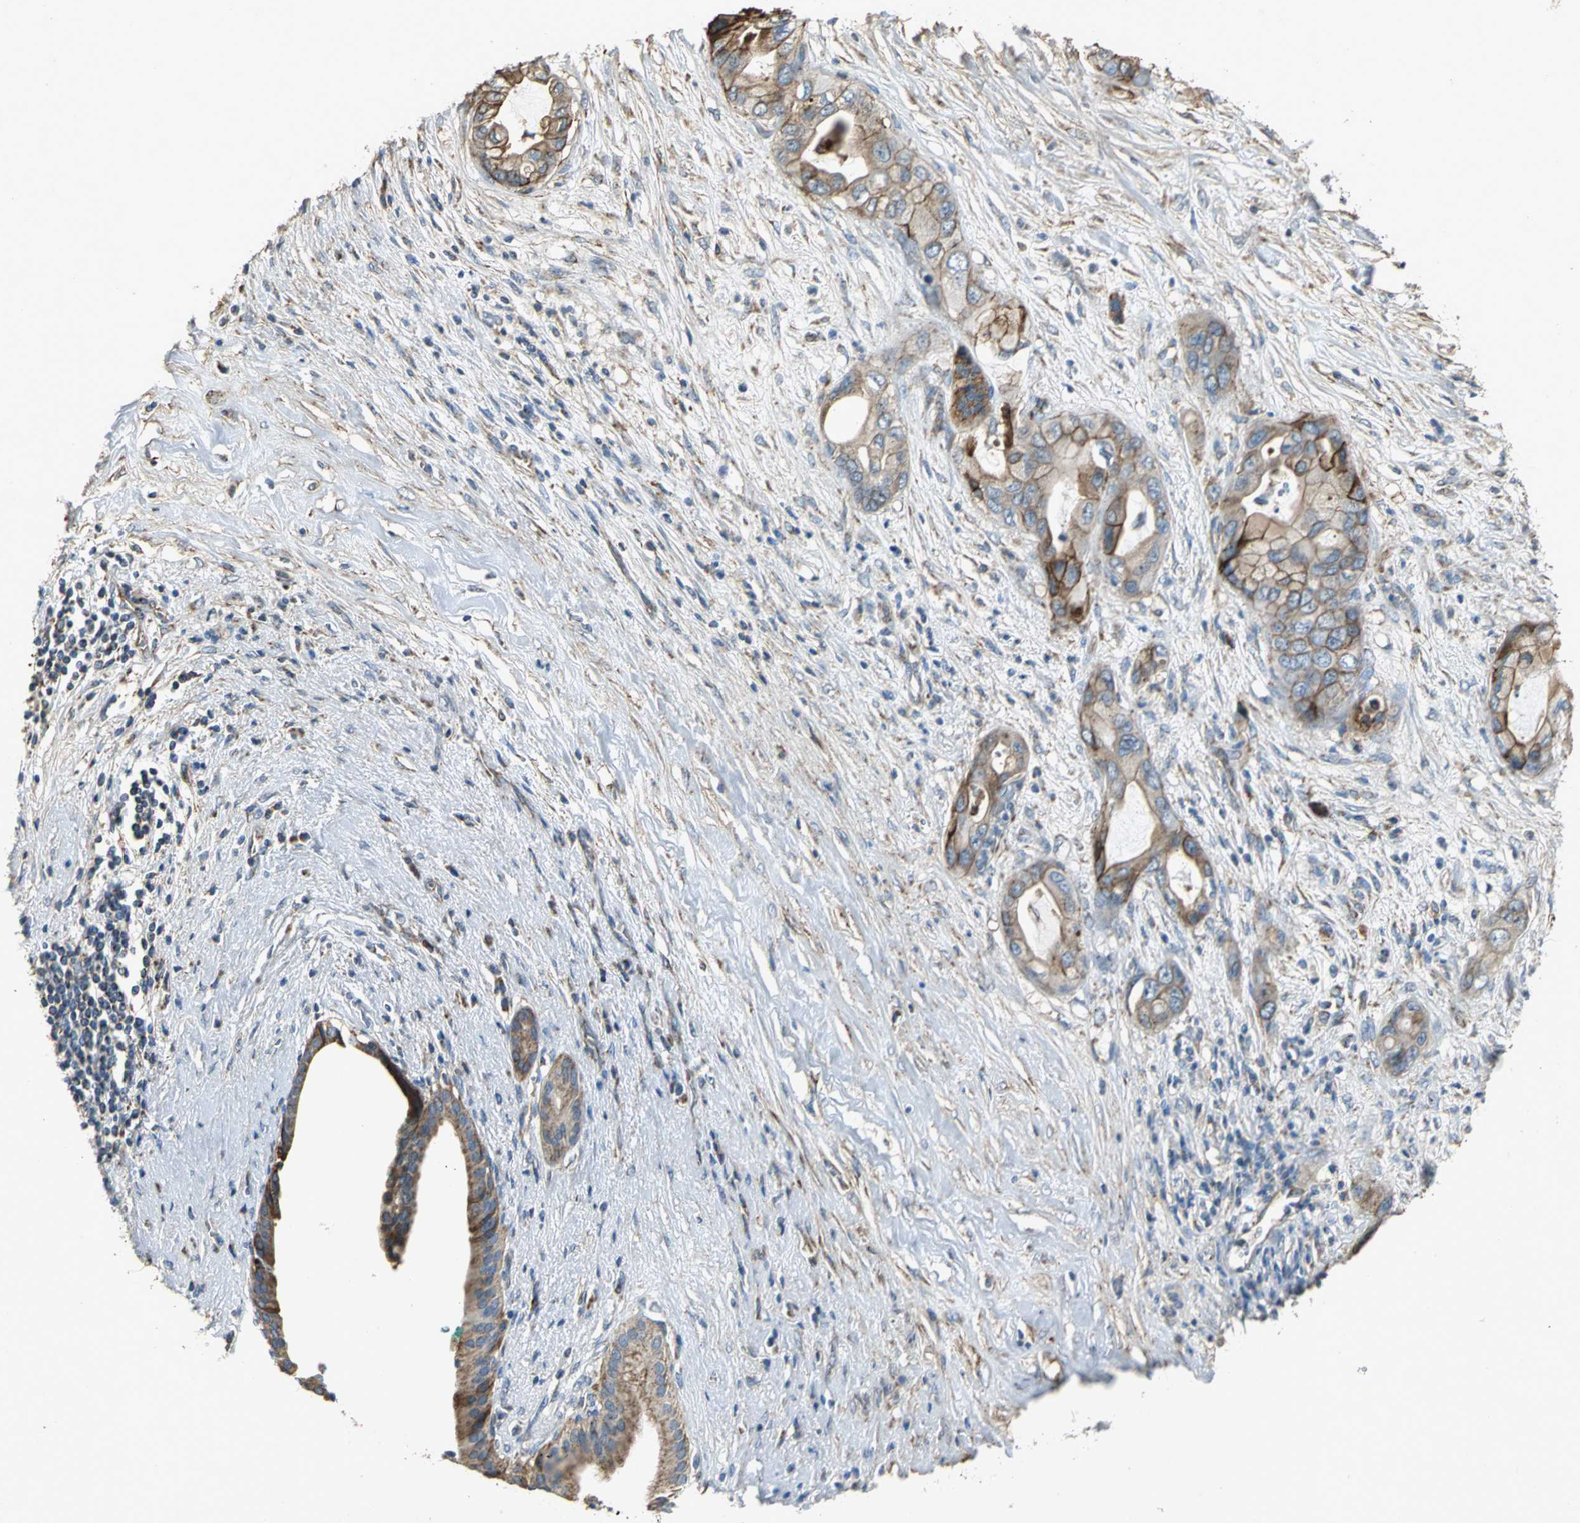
{"staining": {"intensity": "strong", "quantity": ">75%", "location": "cytoplasmic/membranous"}, "tissue": "pancreatic cancer", "cell_type": "Tumor cells", "image_type": "cancer", "snomed": [{"axis": "morphology", "description": "Adenocarcinoma, NOS"}, {"axis": "topography", "description": "Pancreas"}], "caption": "Tumor cells exhibit strong cytoplasmic/membranous positivity in about >75% of cells in adenocarcinoma (pancreatic). (DAB (3,3'-diaminobenzidine) IHC, brown staining for protein, blue staining for nuclei).", "gene": "NDUFB5", "patient": {"sex": "female", "age": 59}}